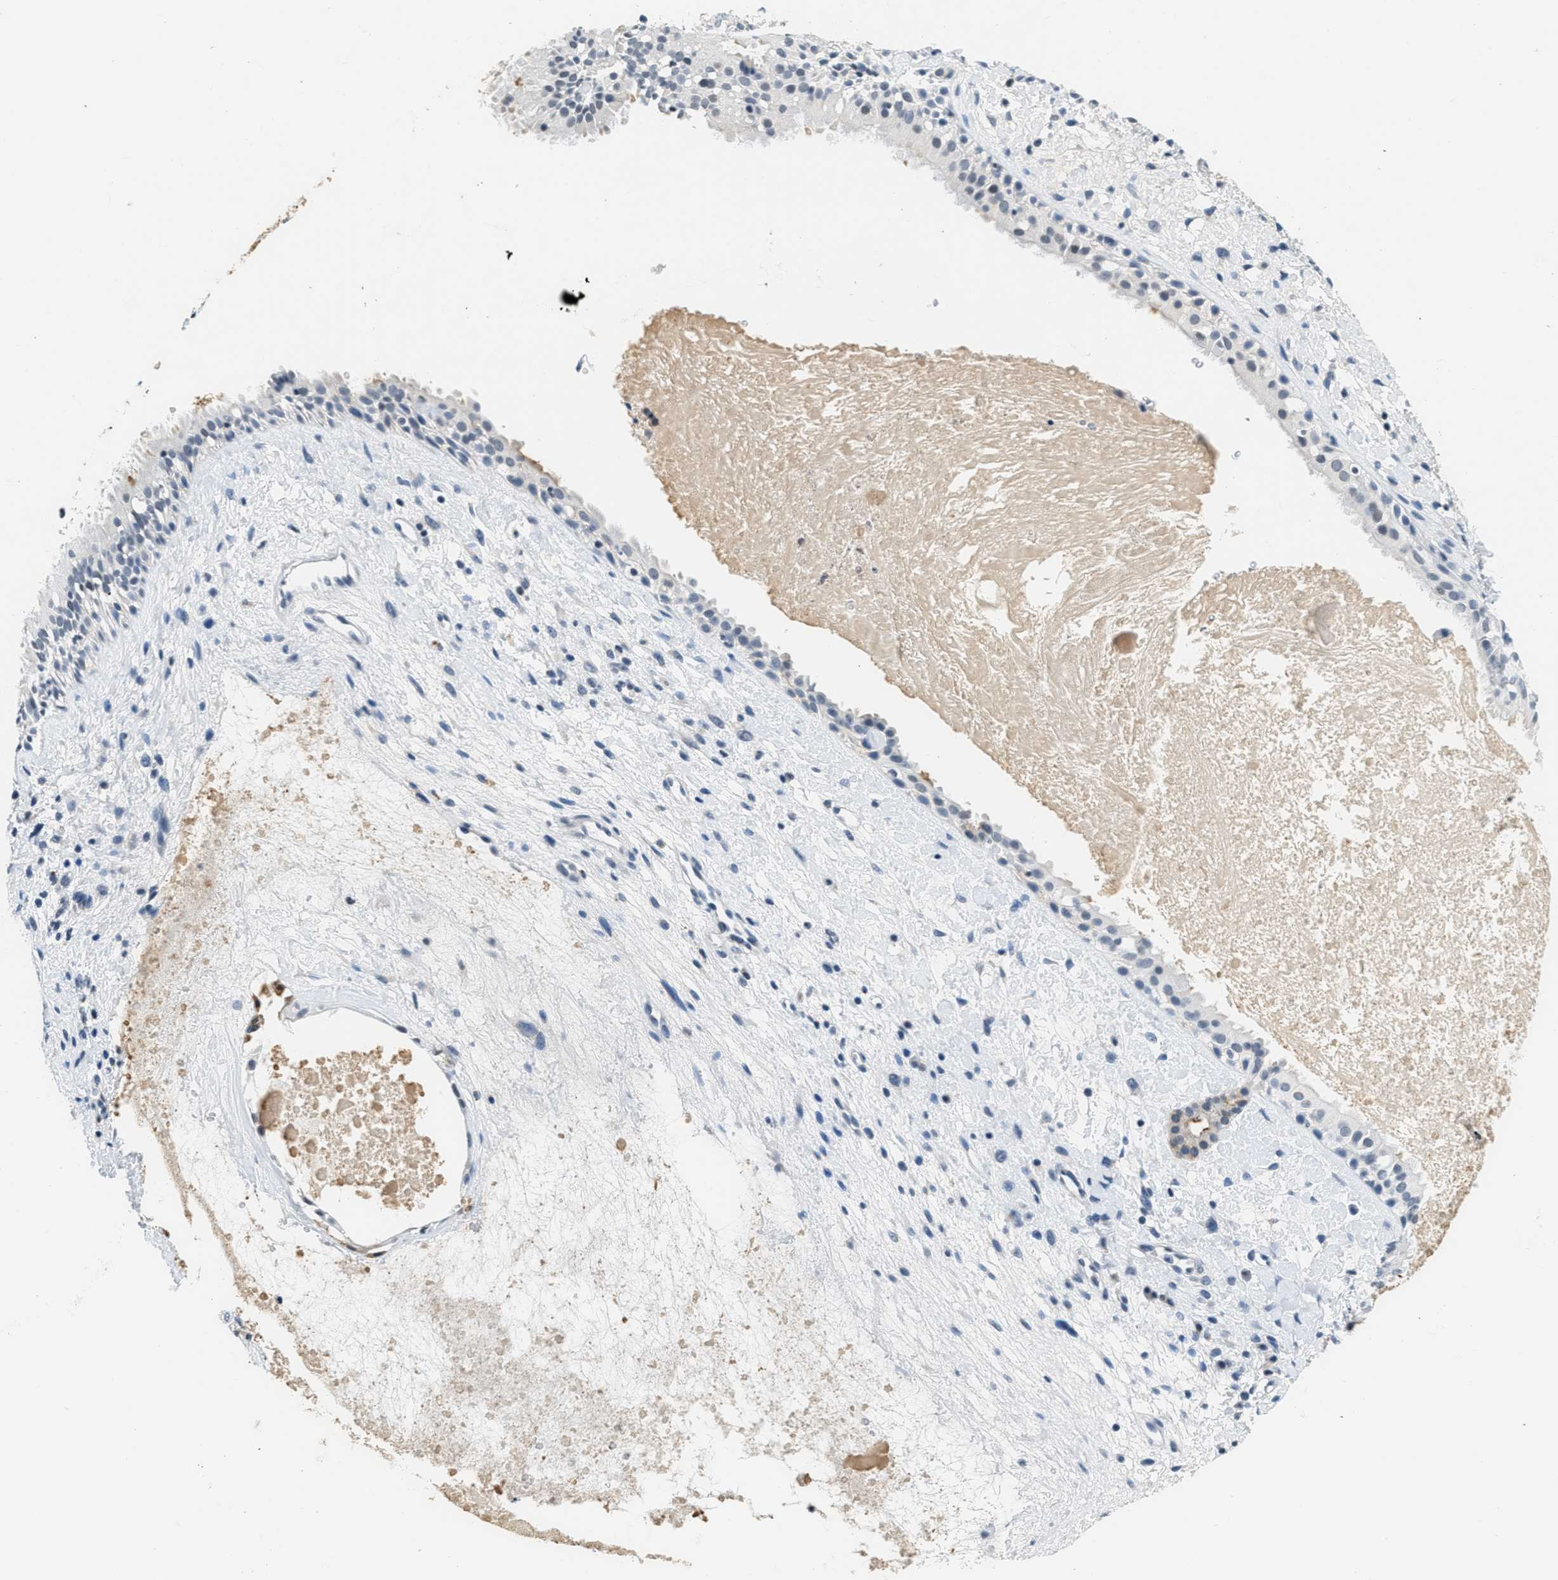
{"staining": {"intensity": "negative", "quantity": "none", "location": "none"}, "tissue": "nasopharynx", "cell_type": "Respiratory epithelial cells", "image_type": "normal", "snomed": [{"axis": "morphology", "description": "Normal tissue, NOS"}, {"axis": "topography", "description": "Nasopharynx"}], "caption": "High magnification brightfield microscopy of benign nasopharynx stained with DAB (3,3'-diaminobenzidine) (brown) and counterstained with hematoxylin (blue): respiratory epithelial cells show no significant staining.", "gene": "CA4", "patient": {"sex": "male", "age": 22}}